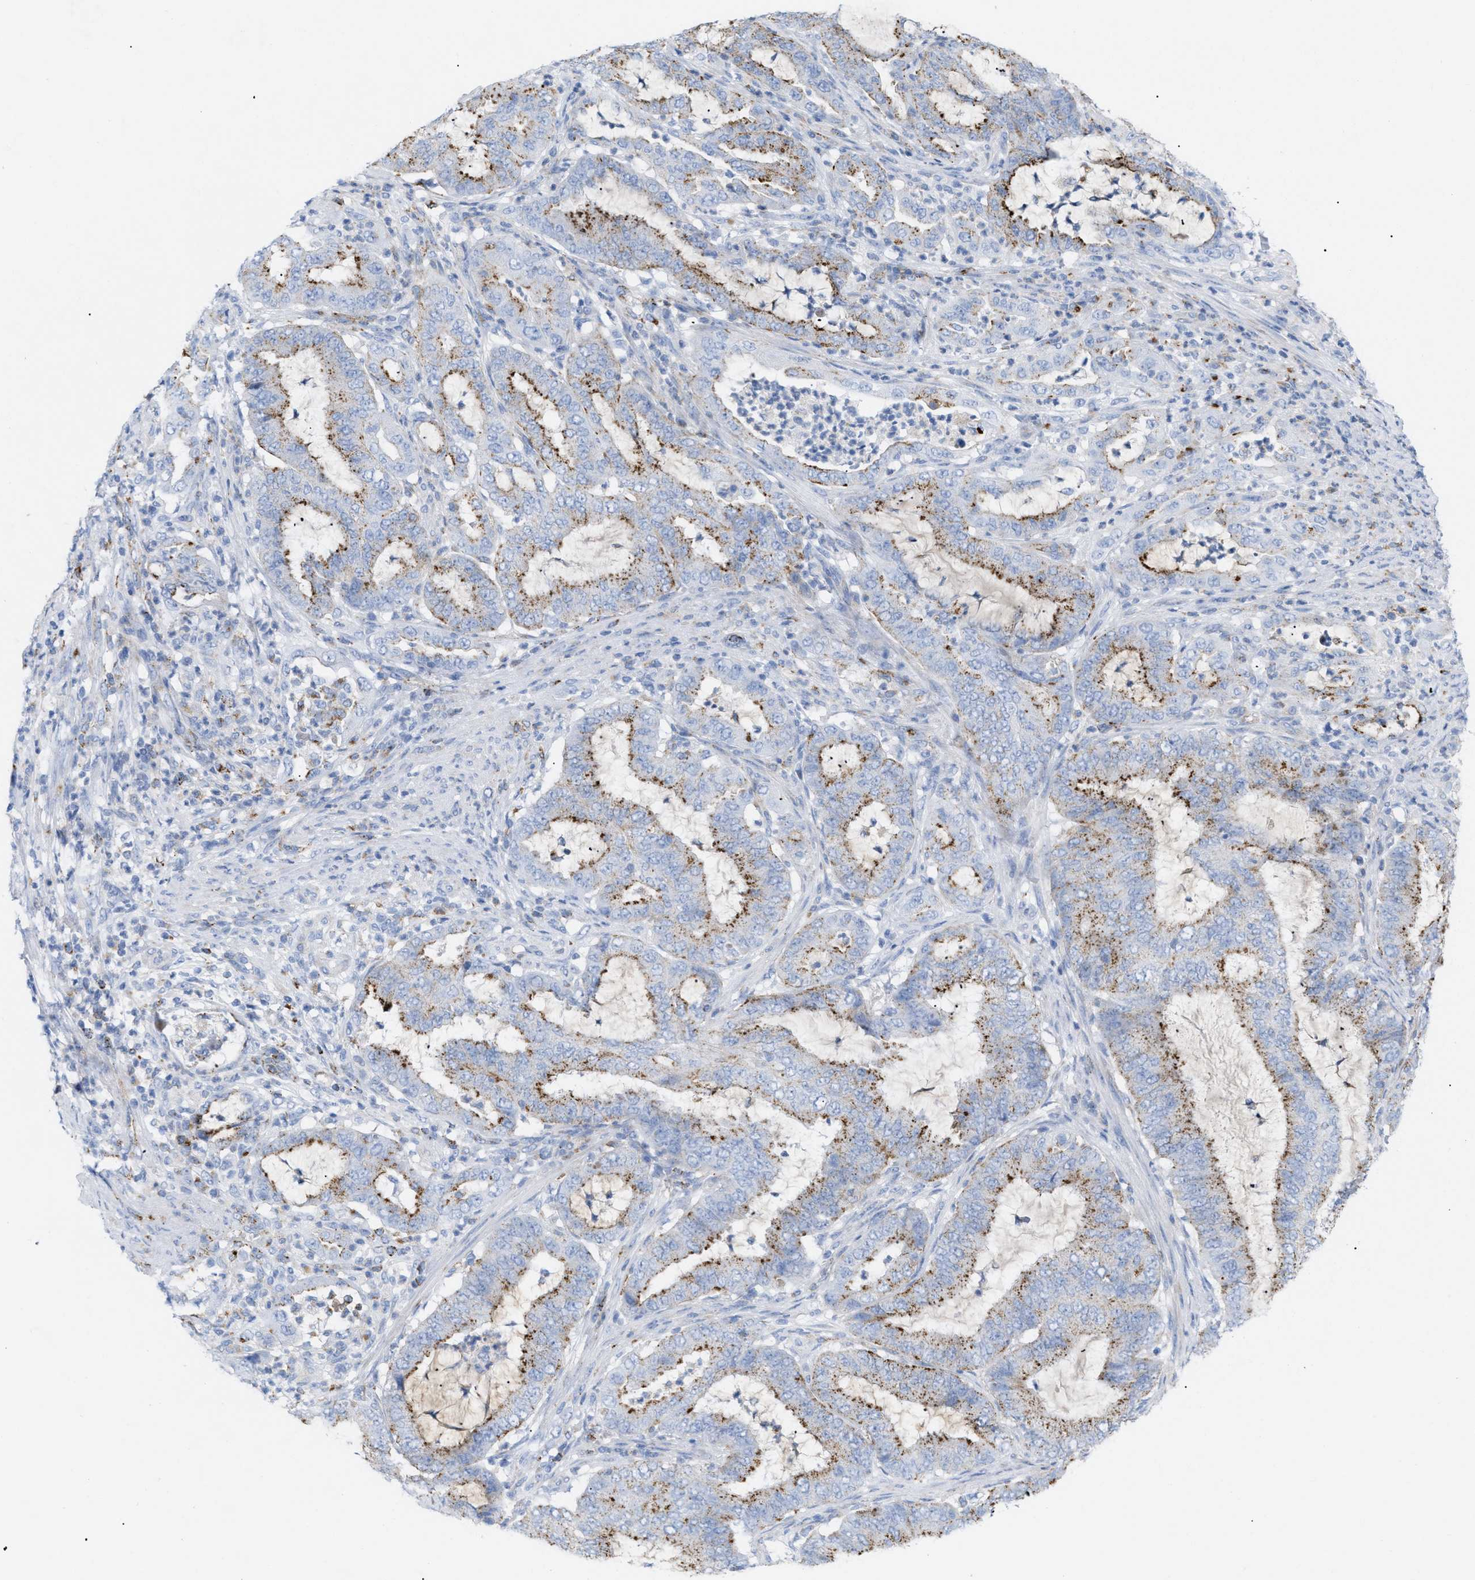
{"staining": {"intensity": "strong", "quantity": ">75%", "location": "cytoplasmic/membranous"}, "tissue": "endometrial cancer", "cell_type": "Tumor cells", "image_type": "cancer", "snomed": [{"axis": "morphology", "description": "Adenocarcinoma, NOS"}, {"axis": "topography", "description": "Endometrium"}], "caption": "Strong cytoplasmic/membranous positivity is present in approximately >75% of tumor cells in endometrial adenocarcinoma.", "gene": "DRAM2", "patient": {"sex": "female", "age": 70}}